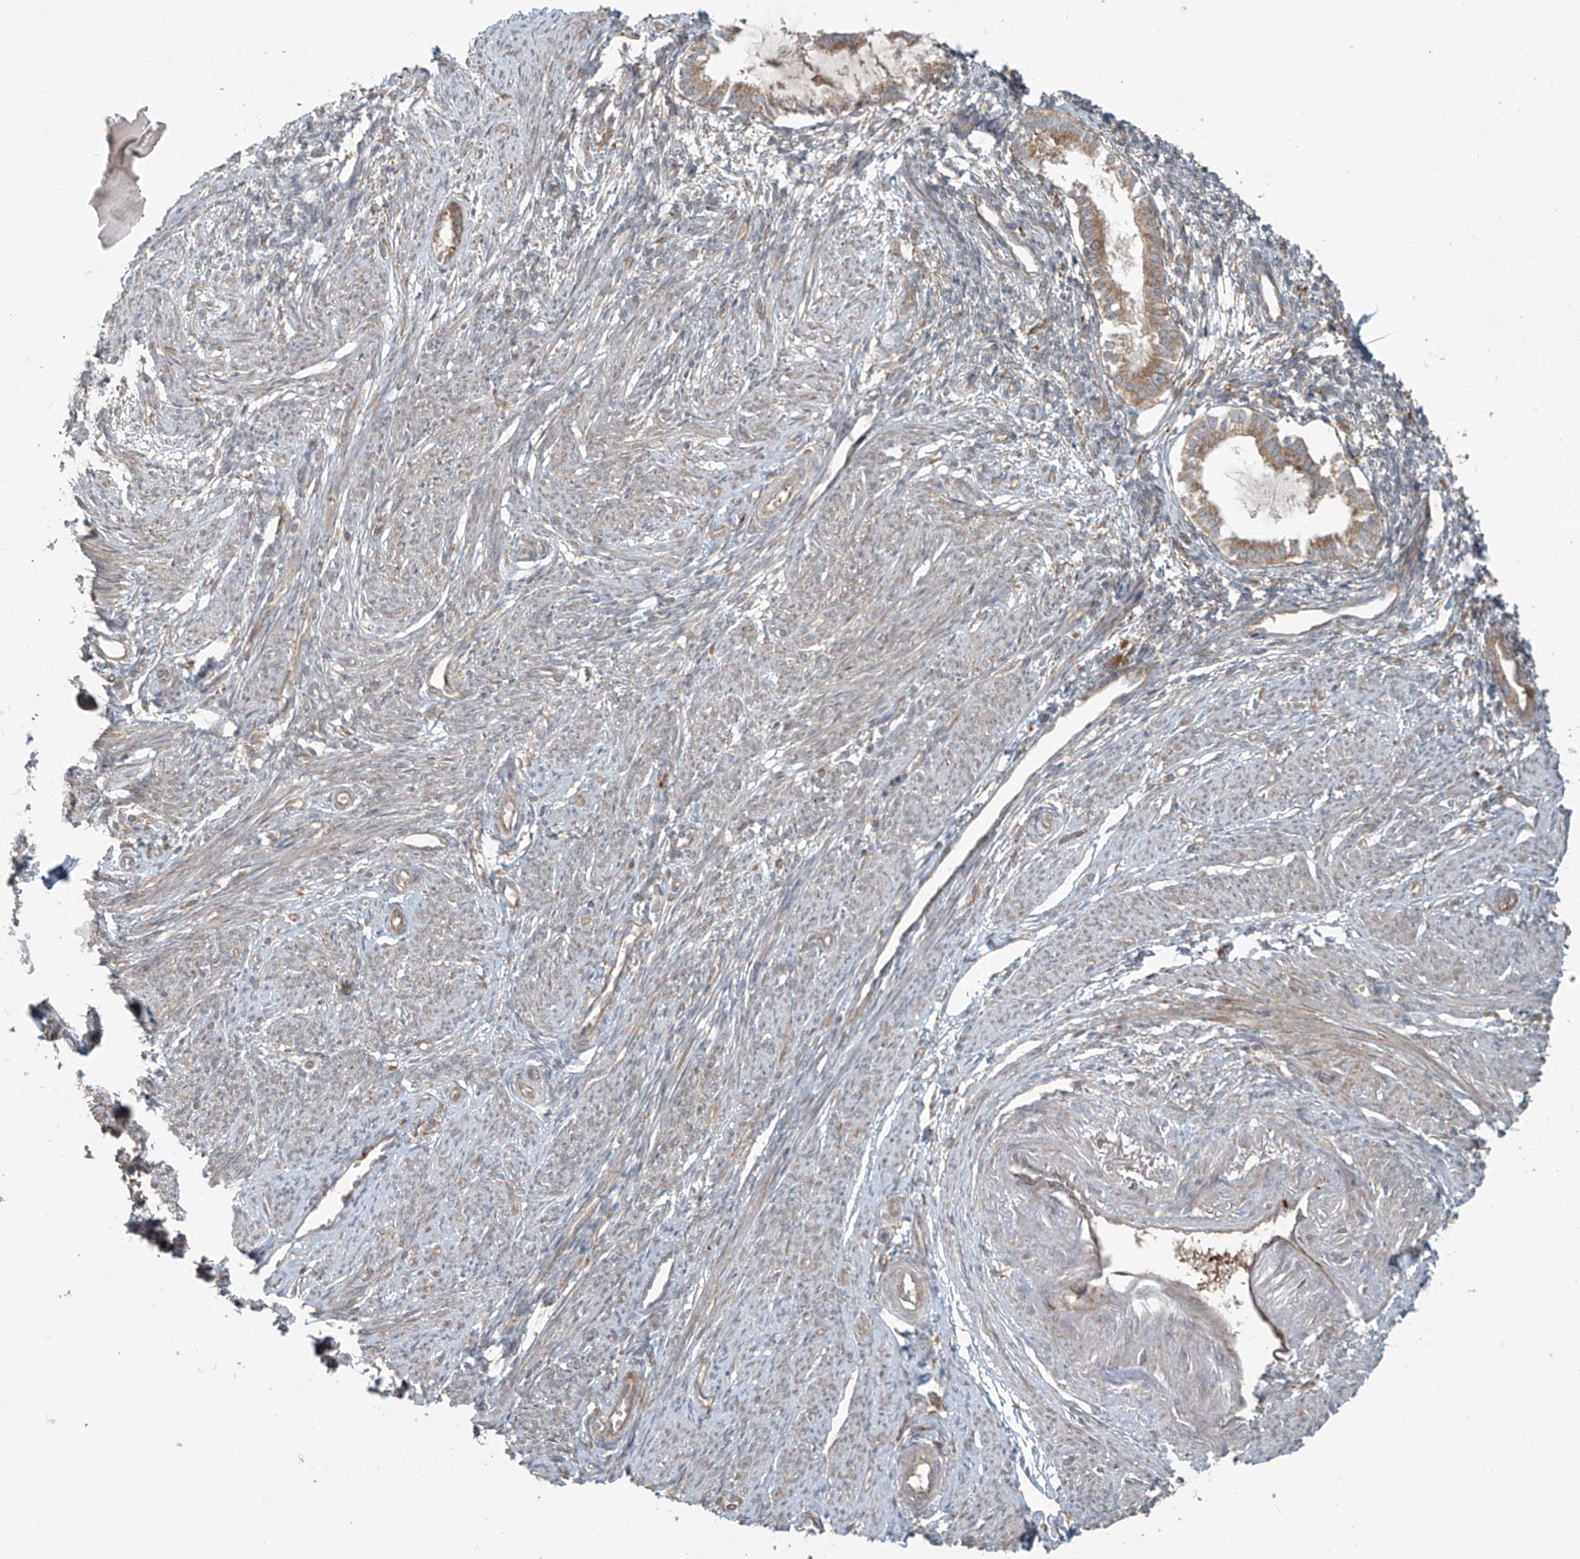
{"staining": {"intensity": "weak", "quantity": "<25%", "location": "cytoplasmic/membranous"}, "tissue": "endometrium", "cell_type": "Cells in endometrial stroma", "image_type": "normal", "snomed": [{"axis": "morphology", "description": "Normal tissue, NOS"}, {"axis": "topography", "description": "Endometrium"}], "caption": "Immunohistochemical staining of normal endometrium reveals no significant expression in cells in endometrial stroma.", "gene": "KATNIP", "patient": {"sex": "female", "age": 56}}